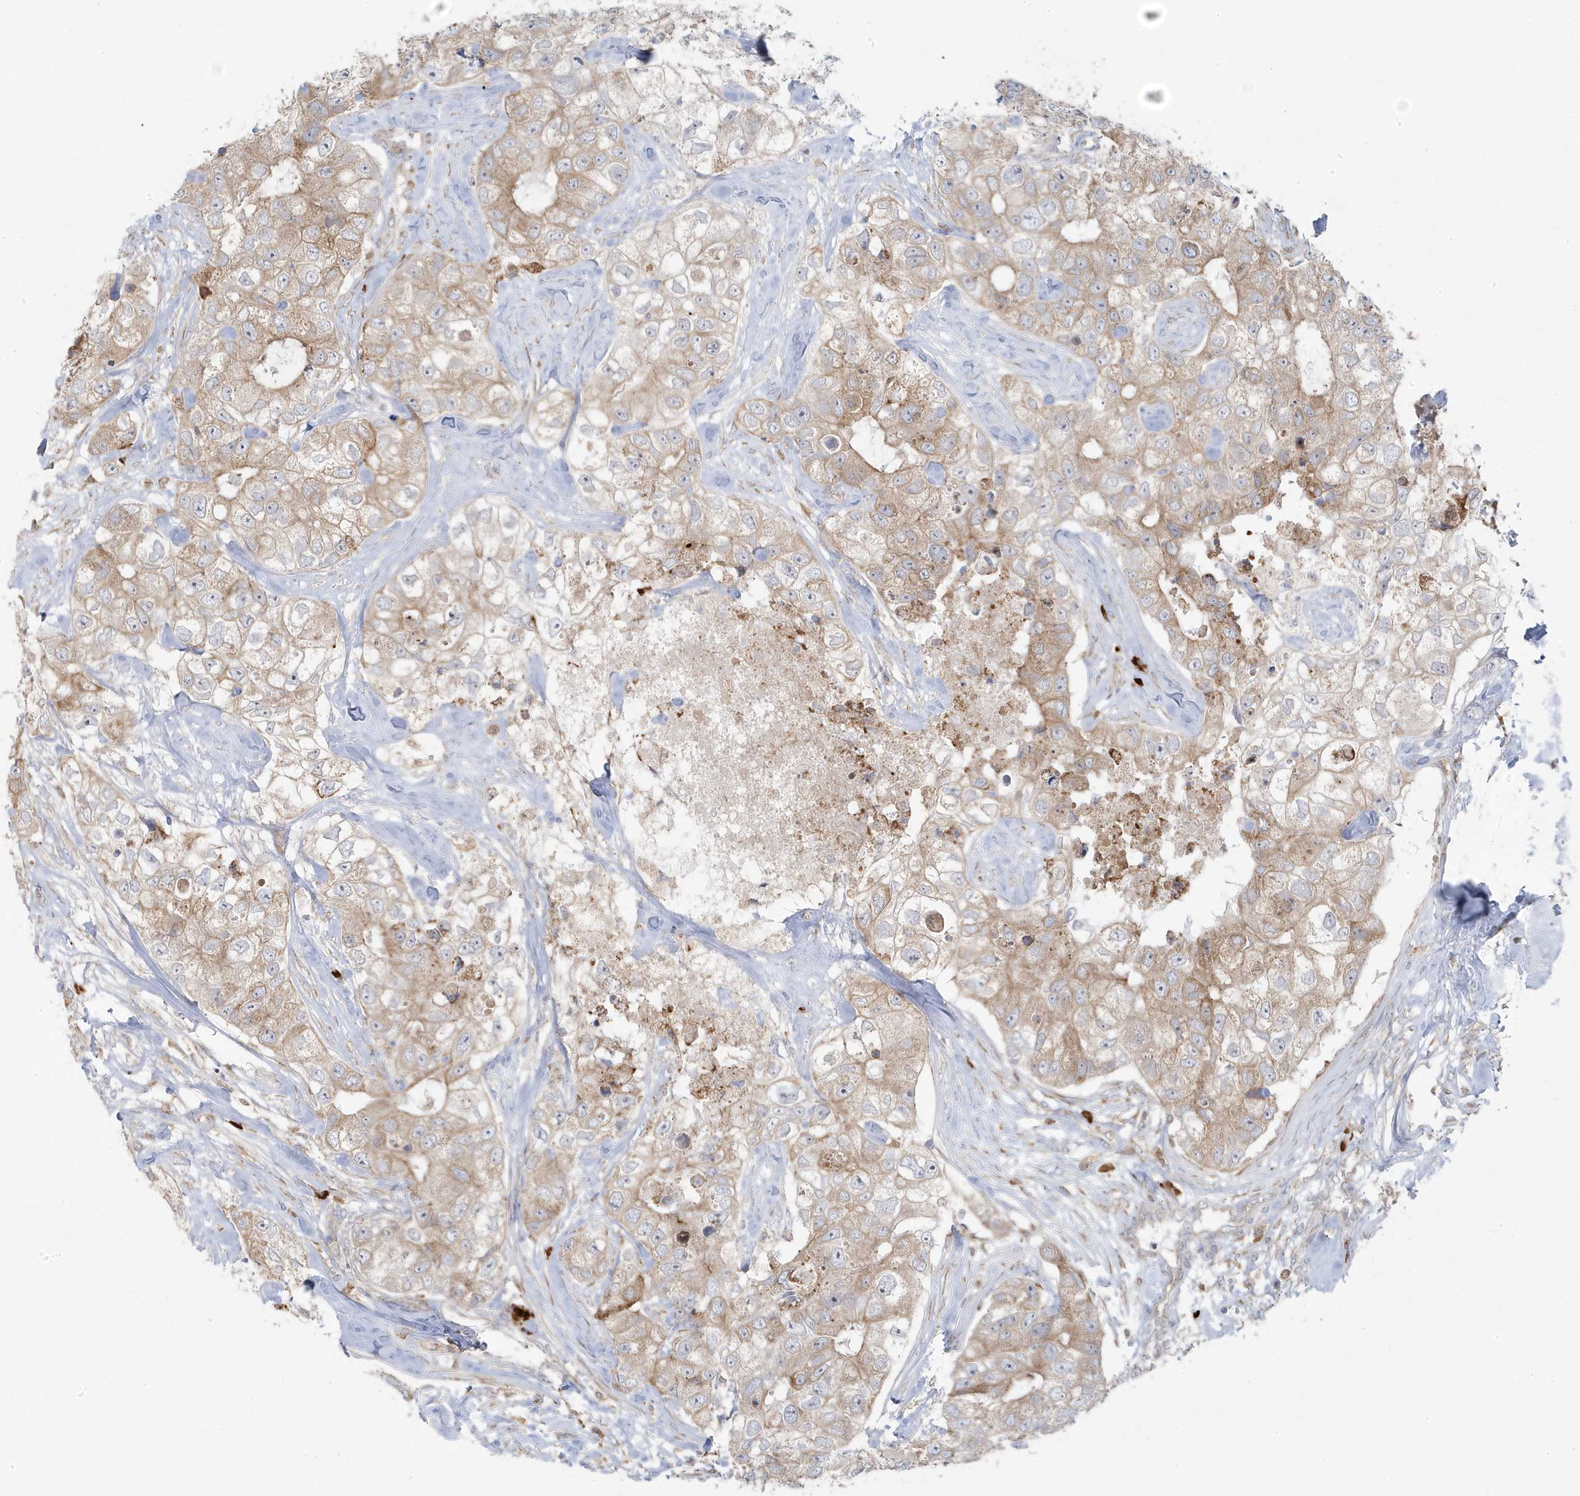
{"staining": {"intensity": "moderate", "quantity": ">75%", "location": "cytoplasmic/membranous"}, "tissue": "breast cancer", "cell_type": "Tumor cells", "image_type": "cancer", "snomed": [{"axis": "morphology", "description": "Duct carcinoma"}, {"axis": "topography", "description": "Breast"}], "caption": "A photomicrograph showing moderate cytoplasmic/membranous positivity in approximately >75% of tumor cells in invasive ductal carcinoma (breast), as visualized by brown immunohistochemical staining.", "gene": "ZNF654", "patient": {"sex": "female", "age": 62}}